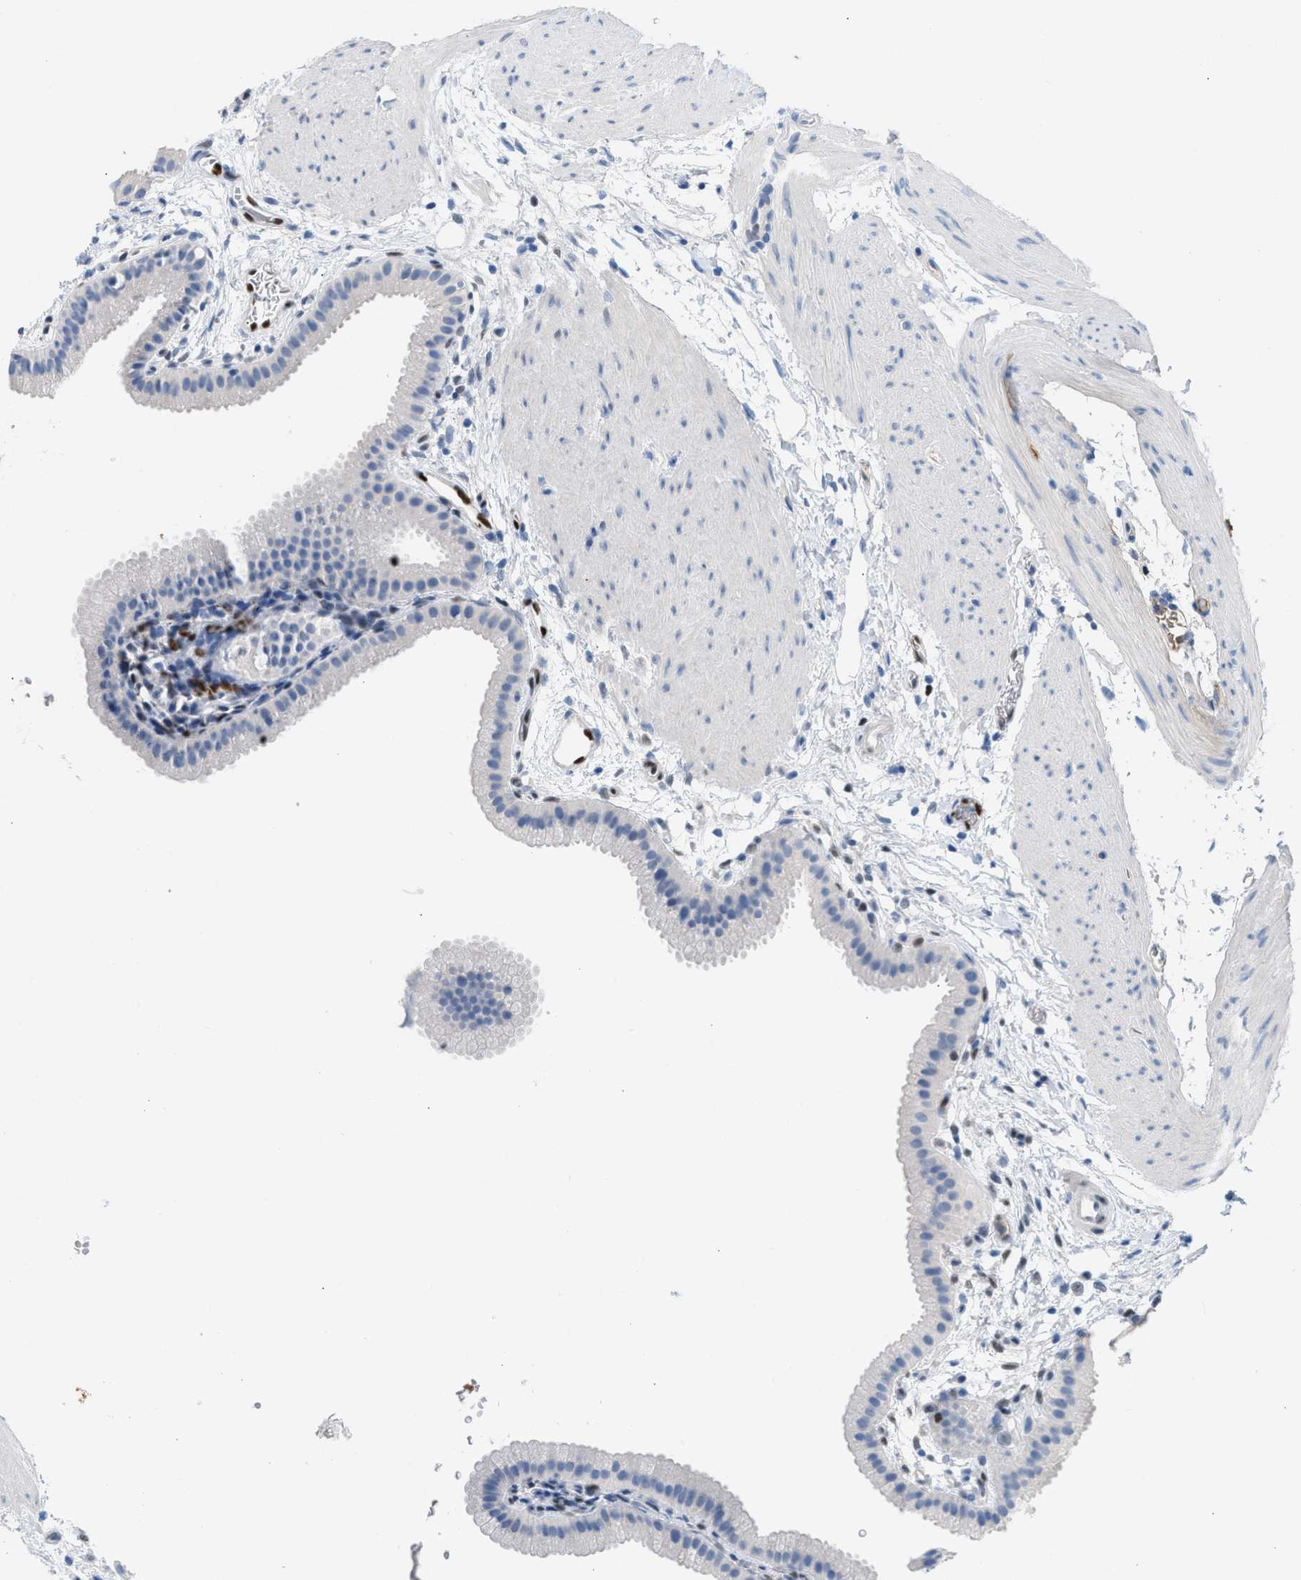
{"staining": {"intensity": "moderate", "quantity": "<25%", "location": "cytoplasmic/membranous"}, "tissue": "gallbladder", "cell_type": "Glandular cells", "image_type": "normal", "snomed": [{"axis": "morphology", "description": "Normal tissue, NOS"}, {"axis": "topography", "description": "Gallbladder"}], "caption": "The histopathology image shows staining of unremarkable gallbladder, revealing moderate cytoplasmic/membranous protein expression (brown color) within glandular cells. (IHC, brightfield microscopy, high magnification).", "gene": "LEF1", "patient": {"sex": "female", "age": 64}}